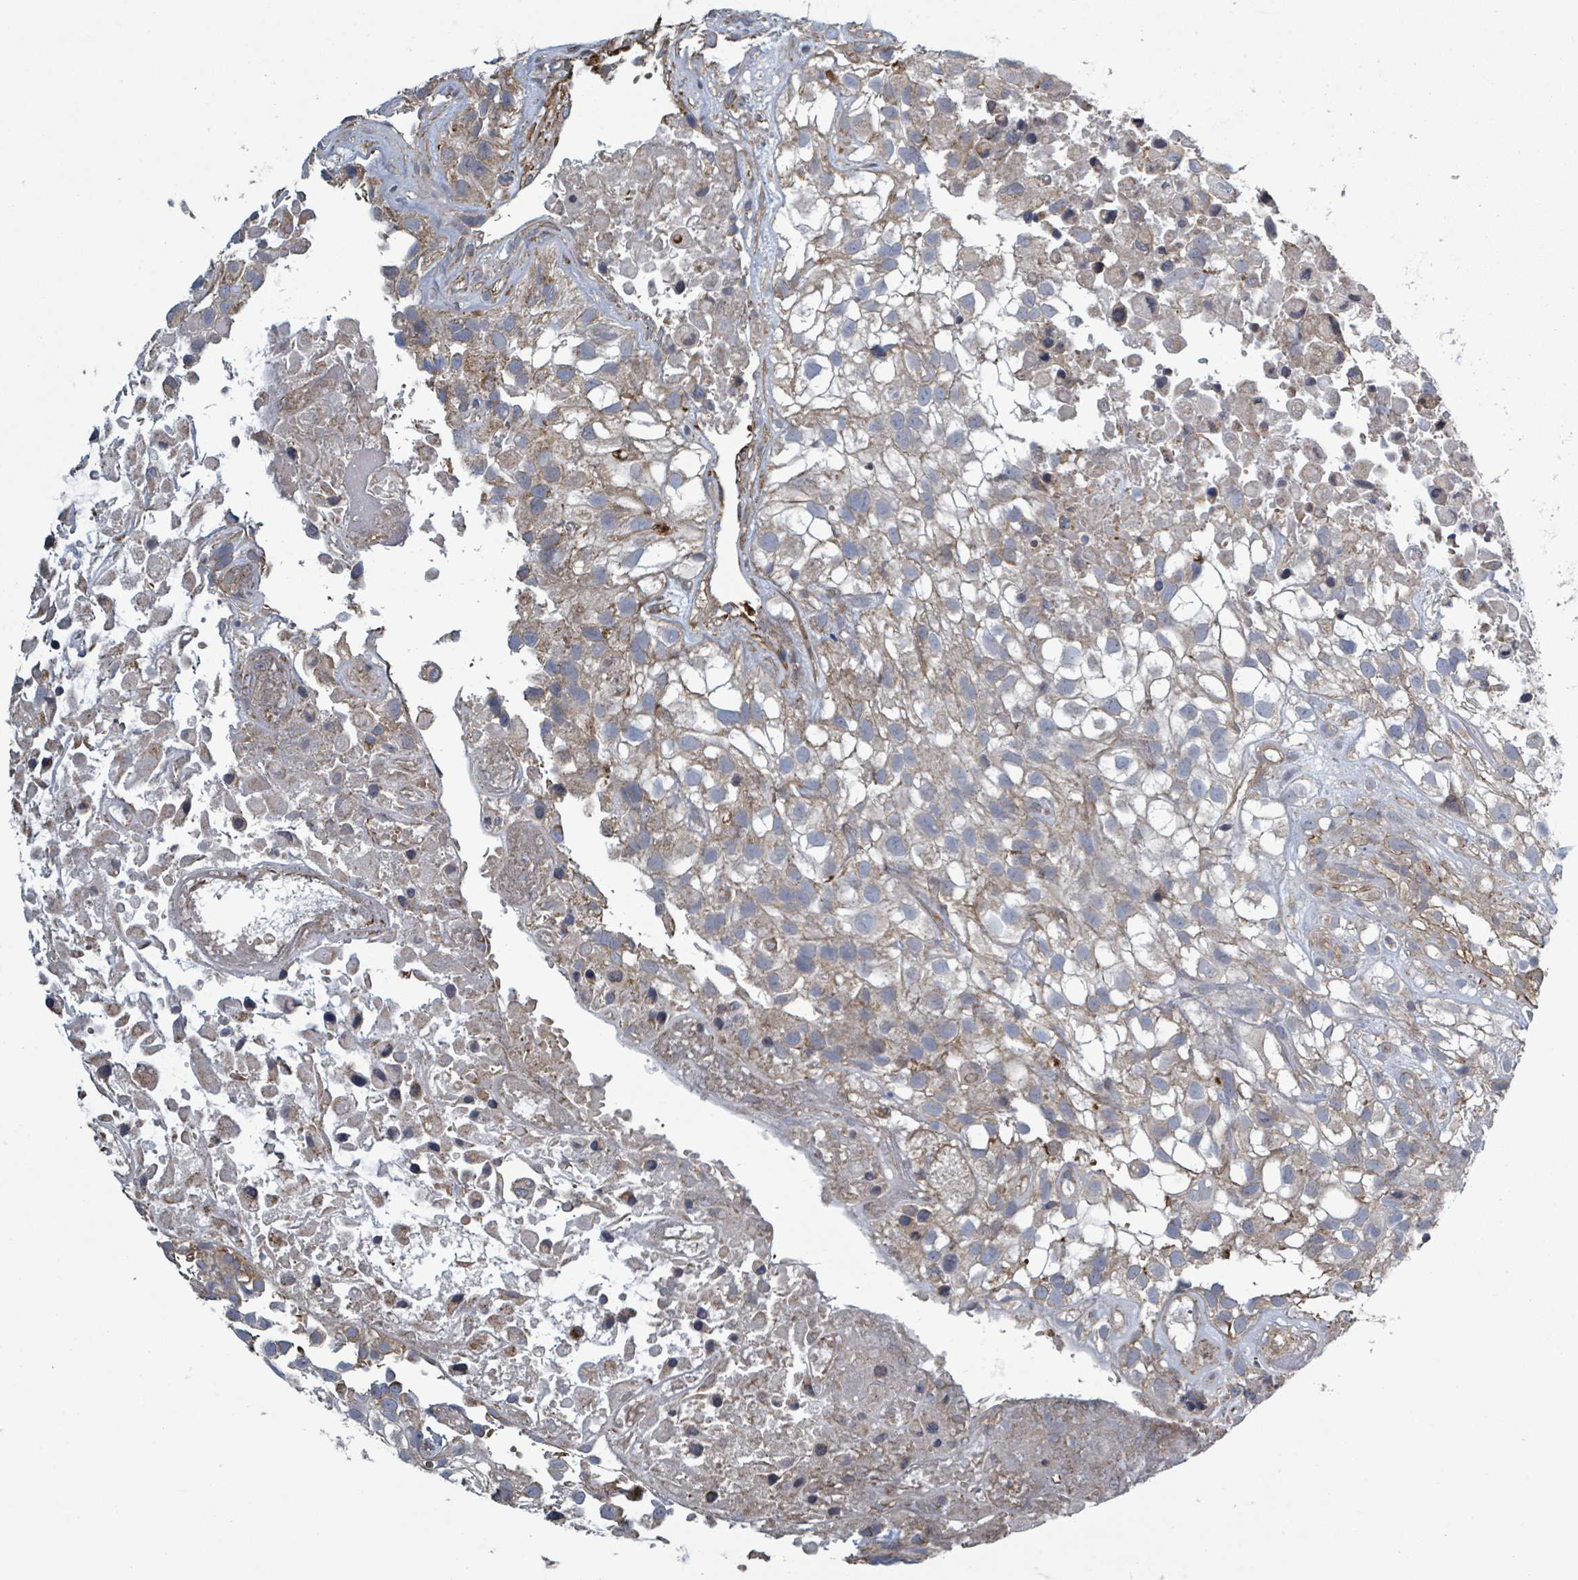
{"staining": {"intensity": "weak", "quantity": "25%-75%", "location": "cytoplasmic/membranous"}, "tissue": "urothelial cancer", "cell_type": "Tumor cells", "image_type": "cancer", "snomed": [{"axis": "morphology", "description": "Urothelial carcinoma, High grade"}, {"axis": "topography", "description": "Urinary bladder"}], "caption": "The micrograph shows staining of urothelial cancer, revealing weak cytoplasmic/membranous protein expression (brown color) within tumor cells.", "gene": "ADCK1", "patient": {"sex": "male", "age": 56}}